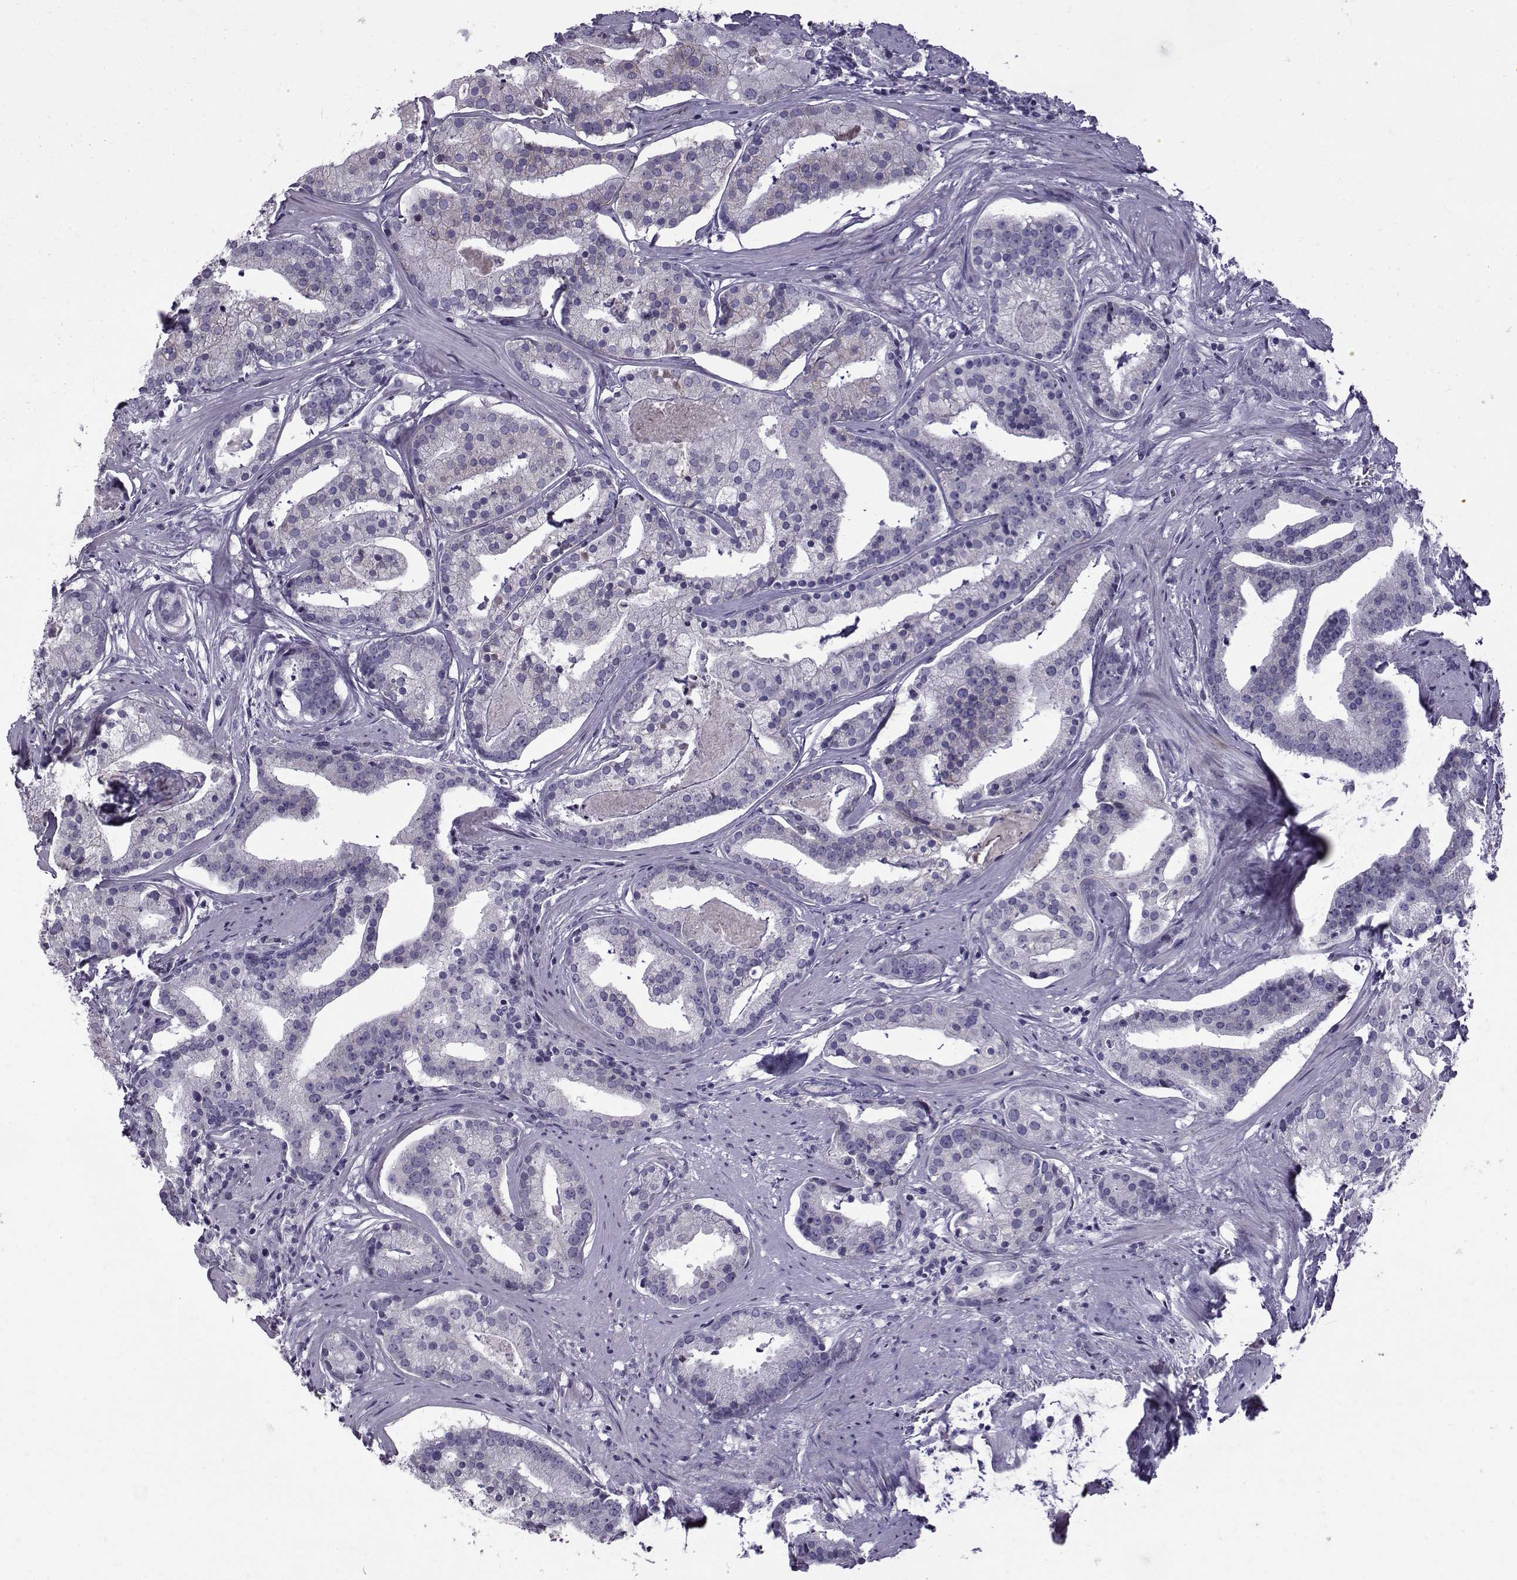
{"staining": {"intensity": "negative", "quantity": "none", "location": "none"}, "tissue": "prostate cancer", "cell_type": "Tumor cells", "image_type": "cancer", "snomed": [{"axis": "morphology", "description": "Adenocarcinoma, NOS"}, {"axis": "topography", "description": "Prostate and seminal vesicle, NOS"}, {"axis": "topography", "description": "Prostate"}], "caption": "The immunohistochemistry (IHC) micrograph has no significant staining in tumor cells of prostate cancer (adenocarcinoma) tissue.", "gene": "DMRT3", "patient": {"sex": "male", "age": 44}}